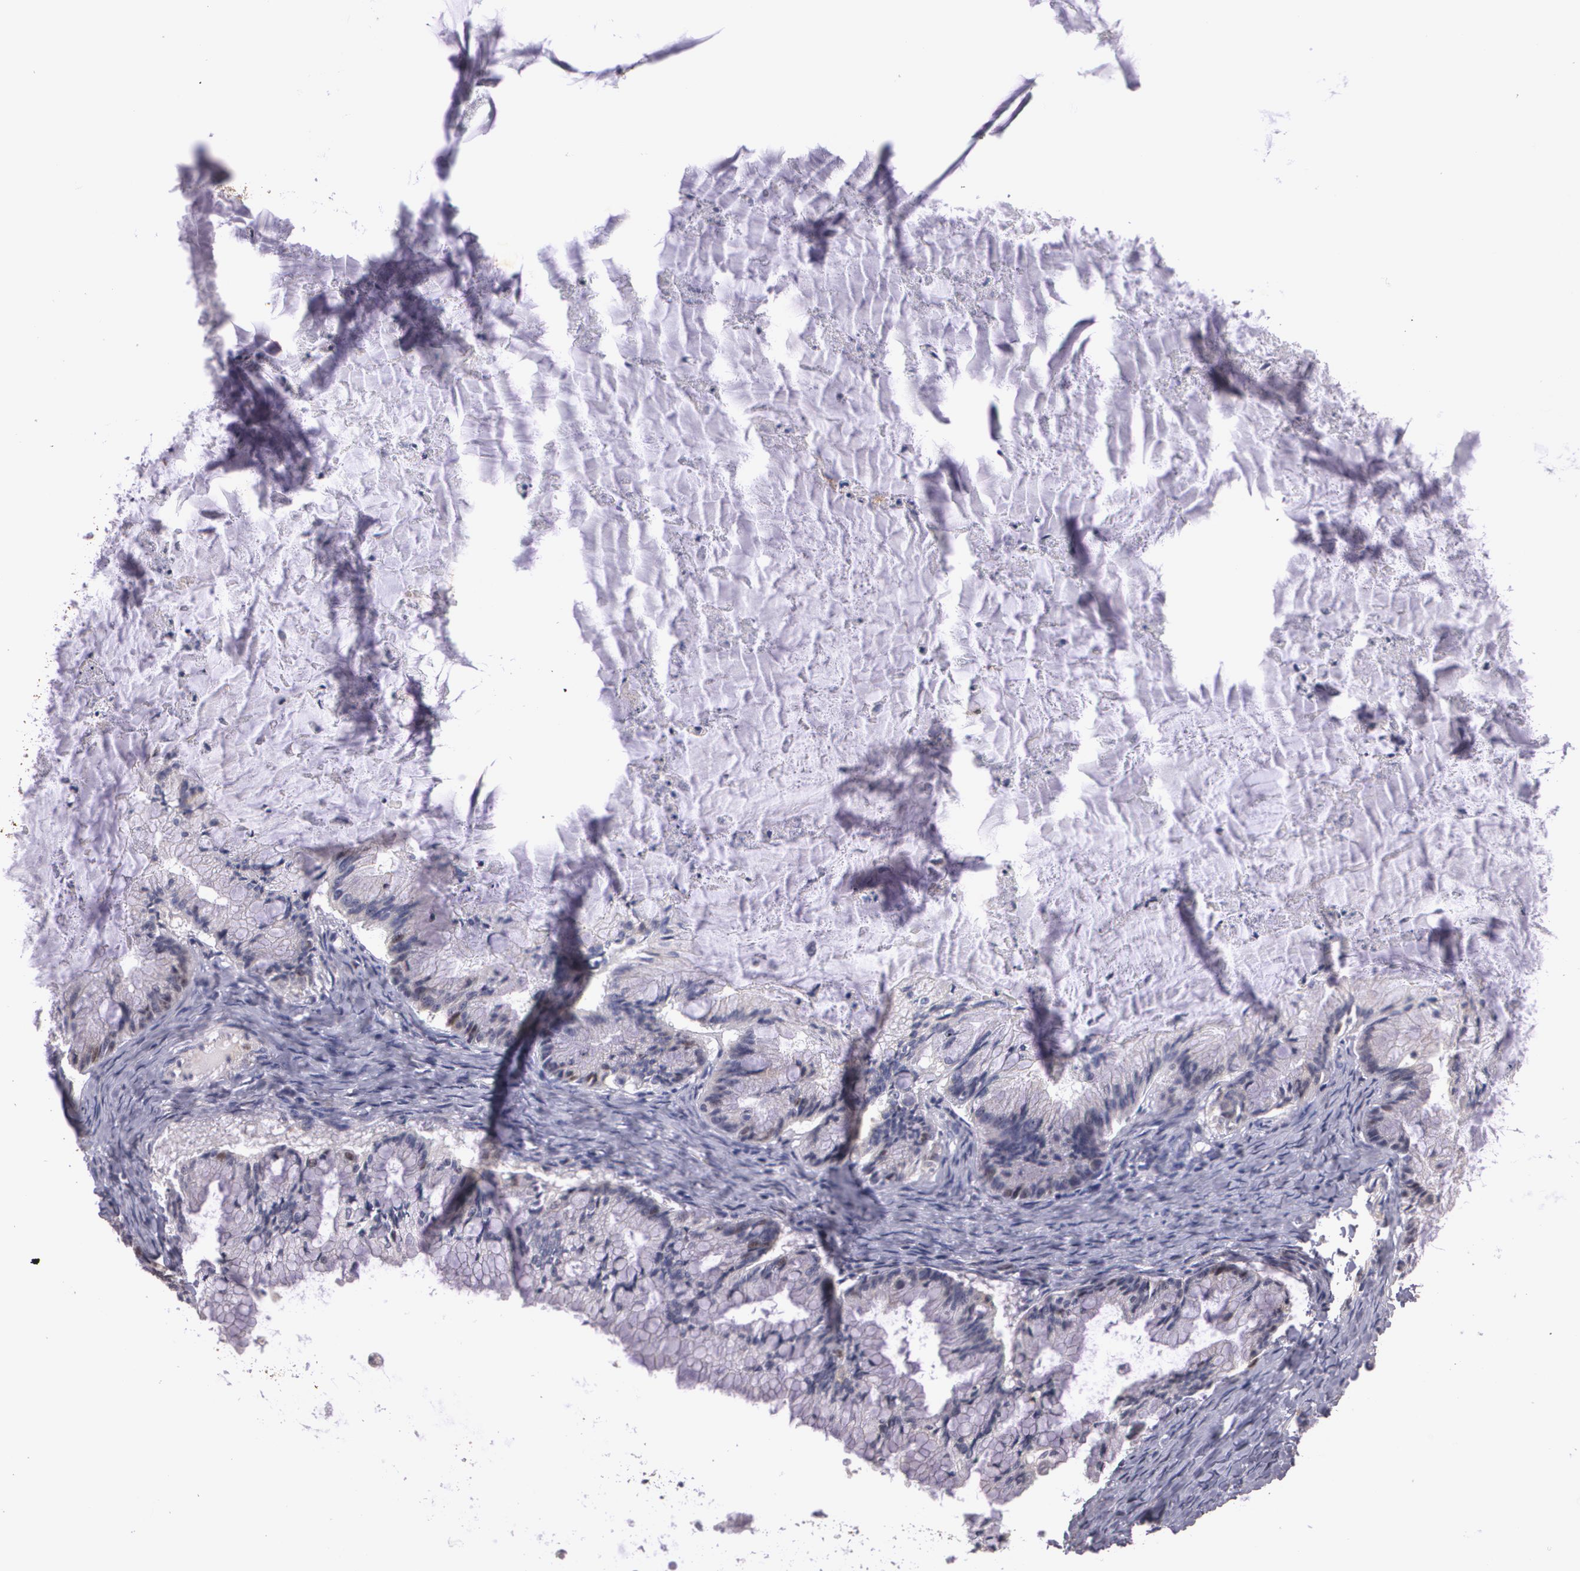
{"staining": {"intensity": "weak", "quantity": "<25%", "location": "nuclear"}, "tissue": "ovarian cancer", "cell_type": "Tumor cells", "image_type": "cancer", "snomed": [{"axis": "morphology", "description": "Cystadenocarcinoma, mucinous, NOS"}, {"axis": "topography", "description": "Ovary"}], "caption": "DAB (3,3'-diaminobenzidine) immunohistochemical staining of mucinous cystadenocarcinoma (ovarian) demonstrates no significant staining in tumor cells.", "gene": "BRCA1", "patient": {"sex": "female", "age": 57}}